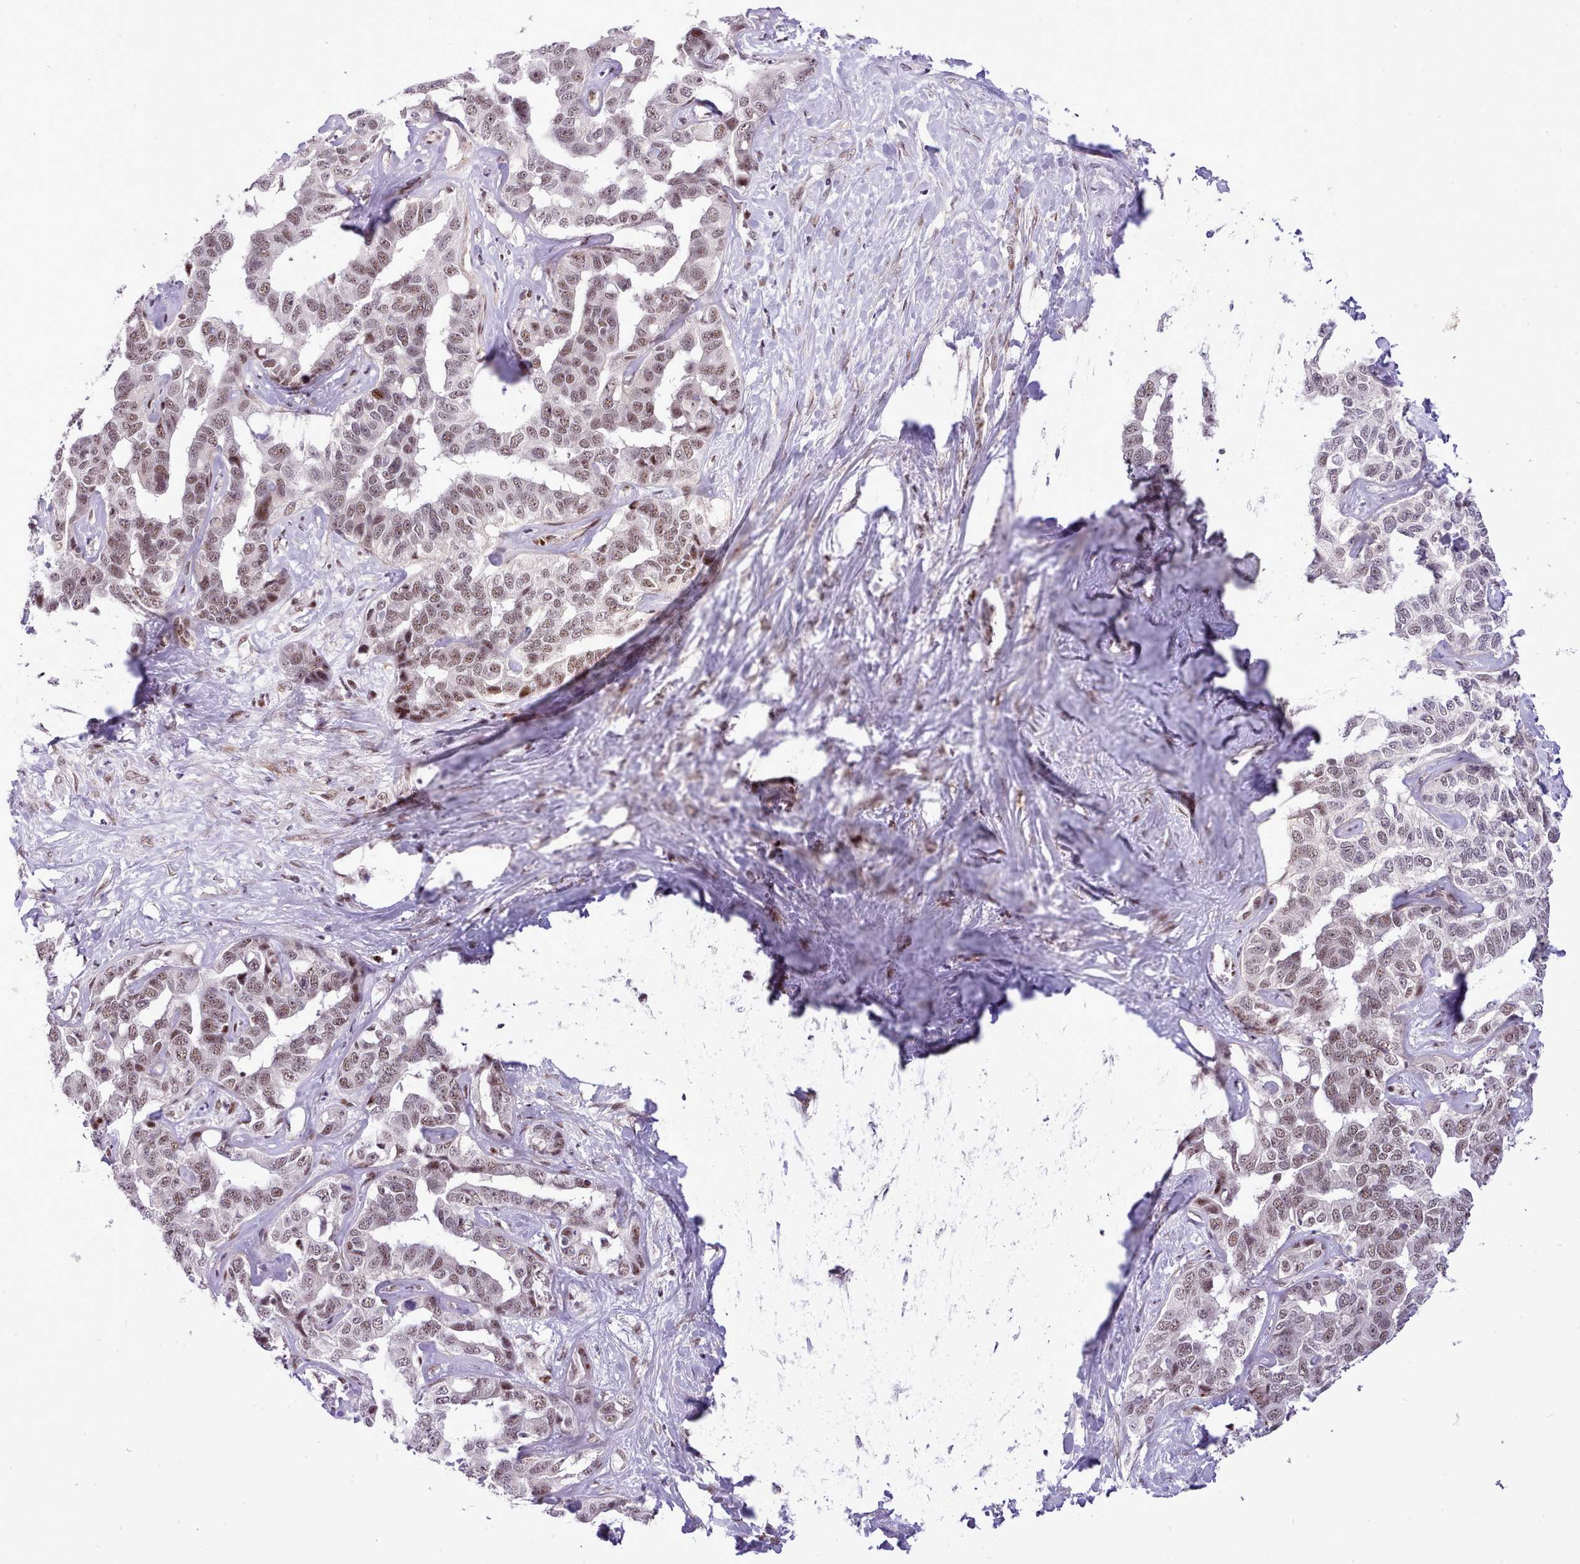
{"staining": {"intensity": "moderate", "quantity": "<25%", "location": "nuclear"}, "tissue": "liver cancer", "cell_type": "Tumor cells", "image_type": "cancer", "snomed": [{"axis": "morphology", "description": "Cholangiocarcinoma"}, {"axis": "topography", "description": "Liver"}], "caption": "An image of liver cholangiocarcinoma stained for a protein exhibits moderate nuclear brown staining in tumor cells.", "gene": "HOXB7", "patient": {"sex": "male", "age": 59}}